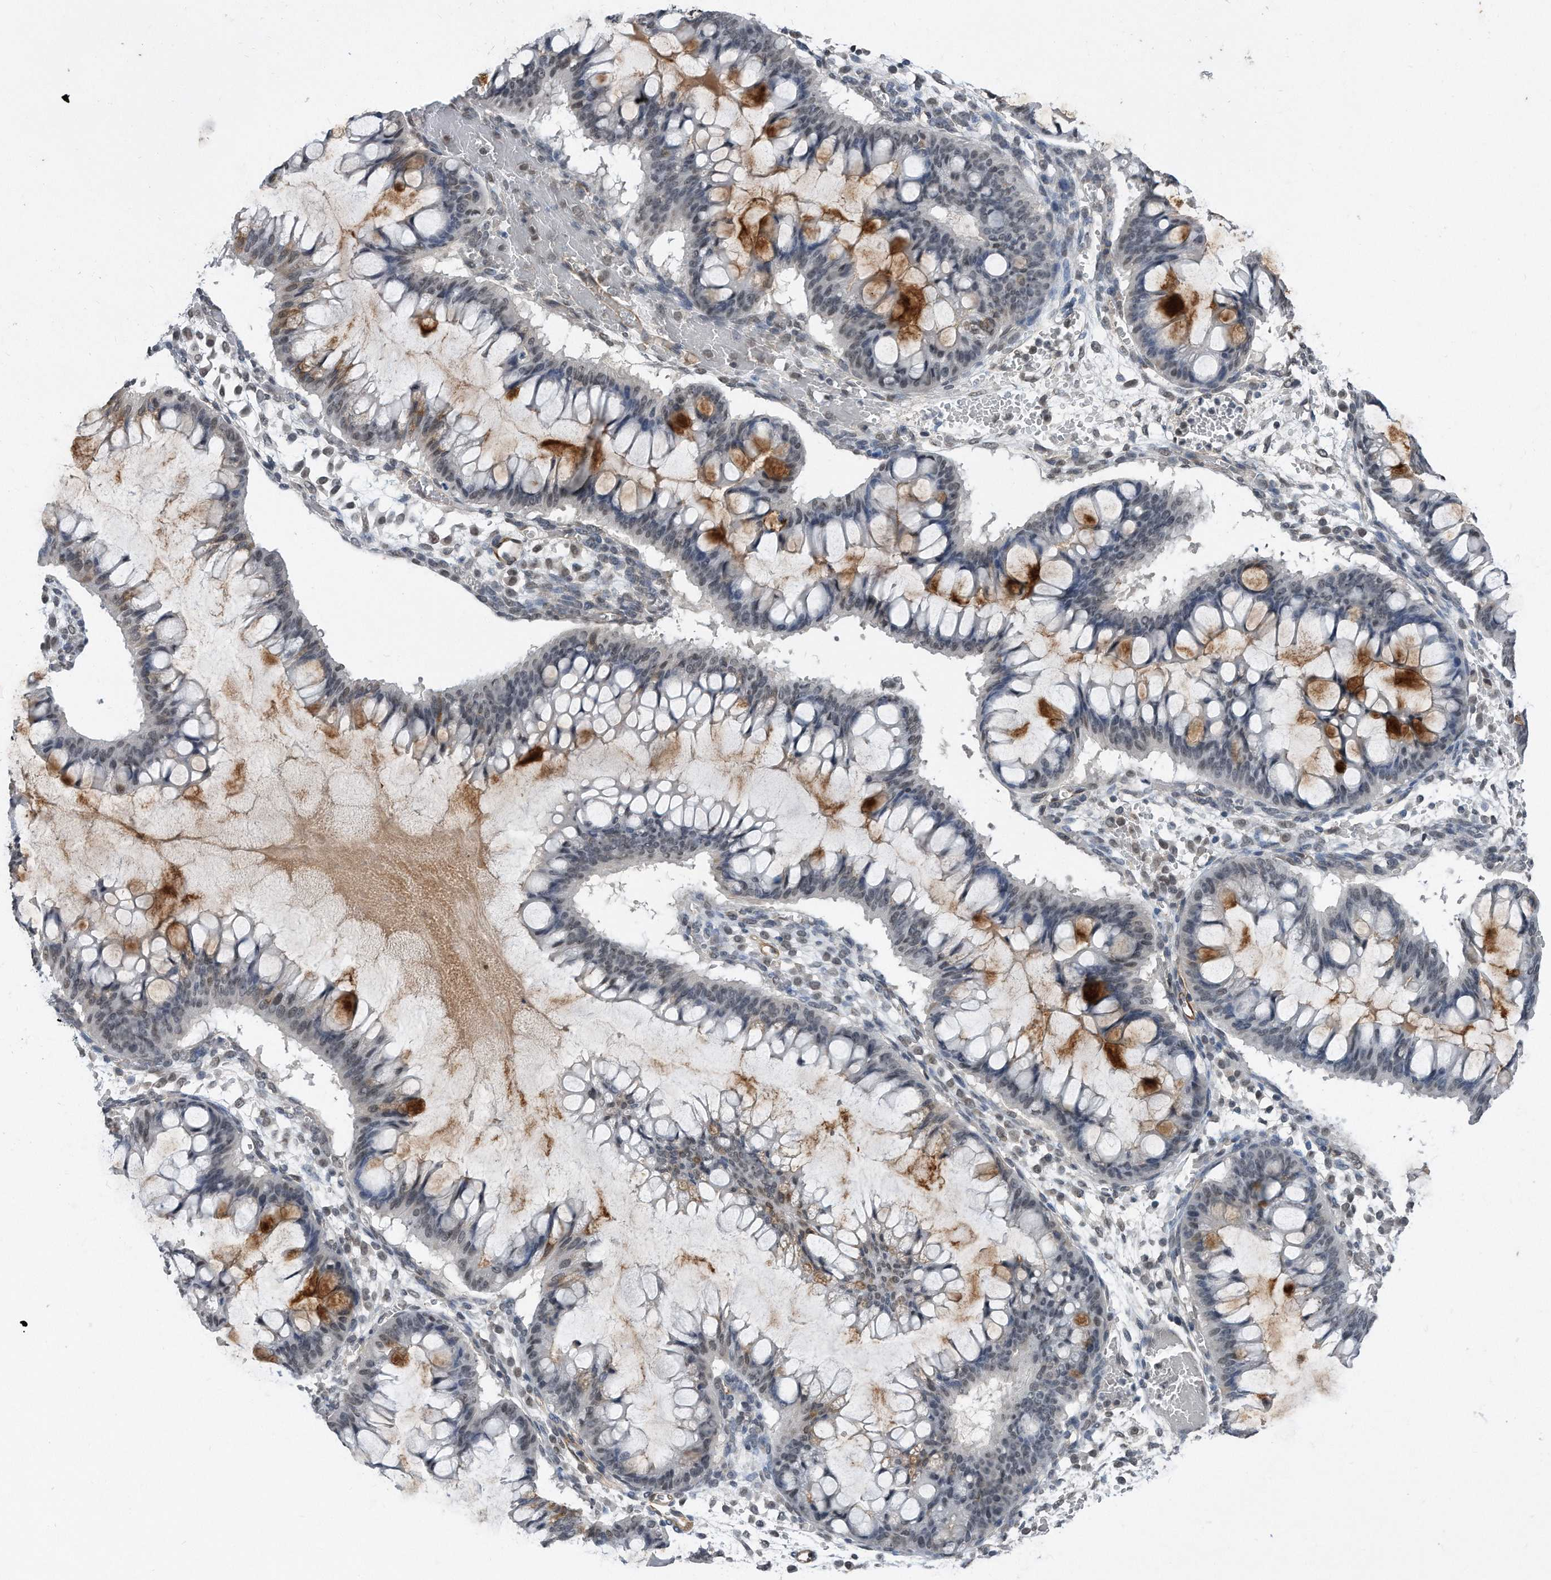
{"staining": {"intensity": "strong", "quantity": "<25%", "location": "cytoplasmic/membranous"}, "tissue": "ovarian cancer", "cell_type": "Tumor cells", "image_type": "cancer", "snomed": [{"axis": "morphology", "description": "Cystadenocarcinoma, mucinous, NOS"}, {"axis": "topography", "description": "Ovary"}], "caption": "DAB (3,3'-diaminobenzidine) immunohistochemical staining of human ovarian cancer displays strong cytoplasmic/membranous protein expression in about <25% of tumor cells.", "gene": "TP53INP1", "patient": {"sex": "female", "age": 73}}